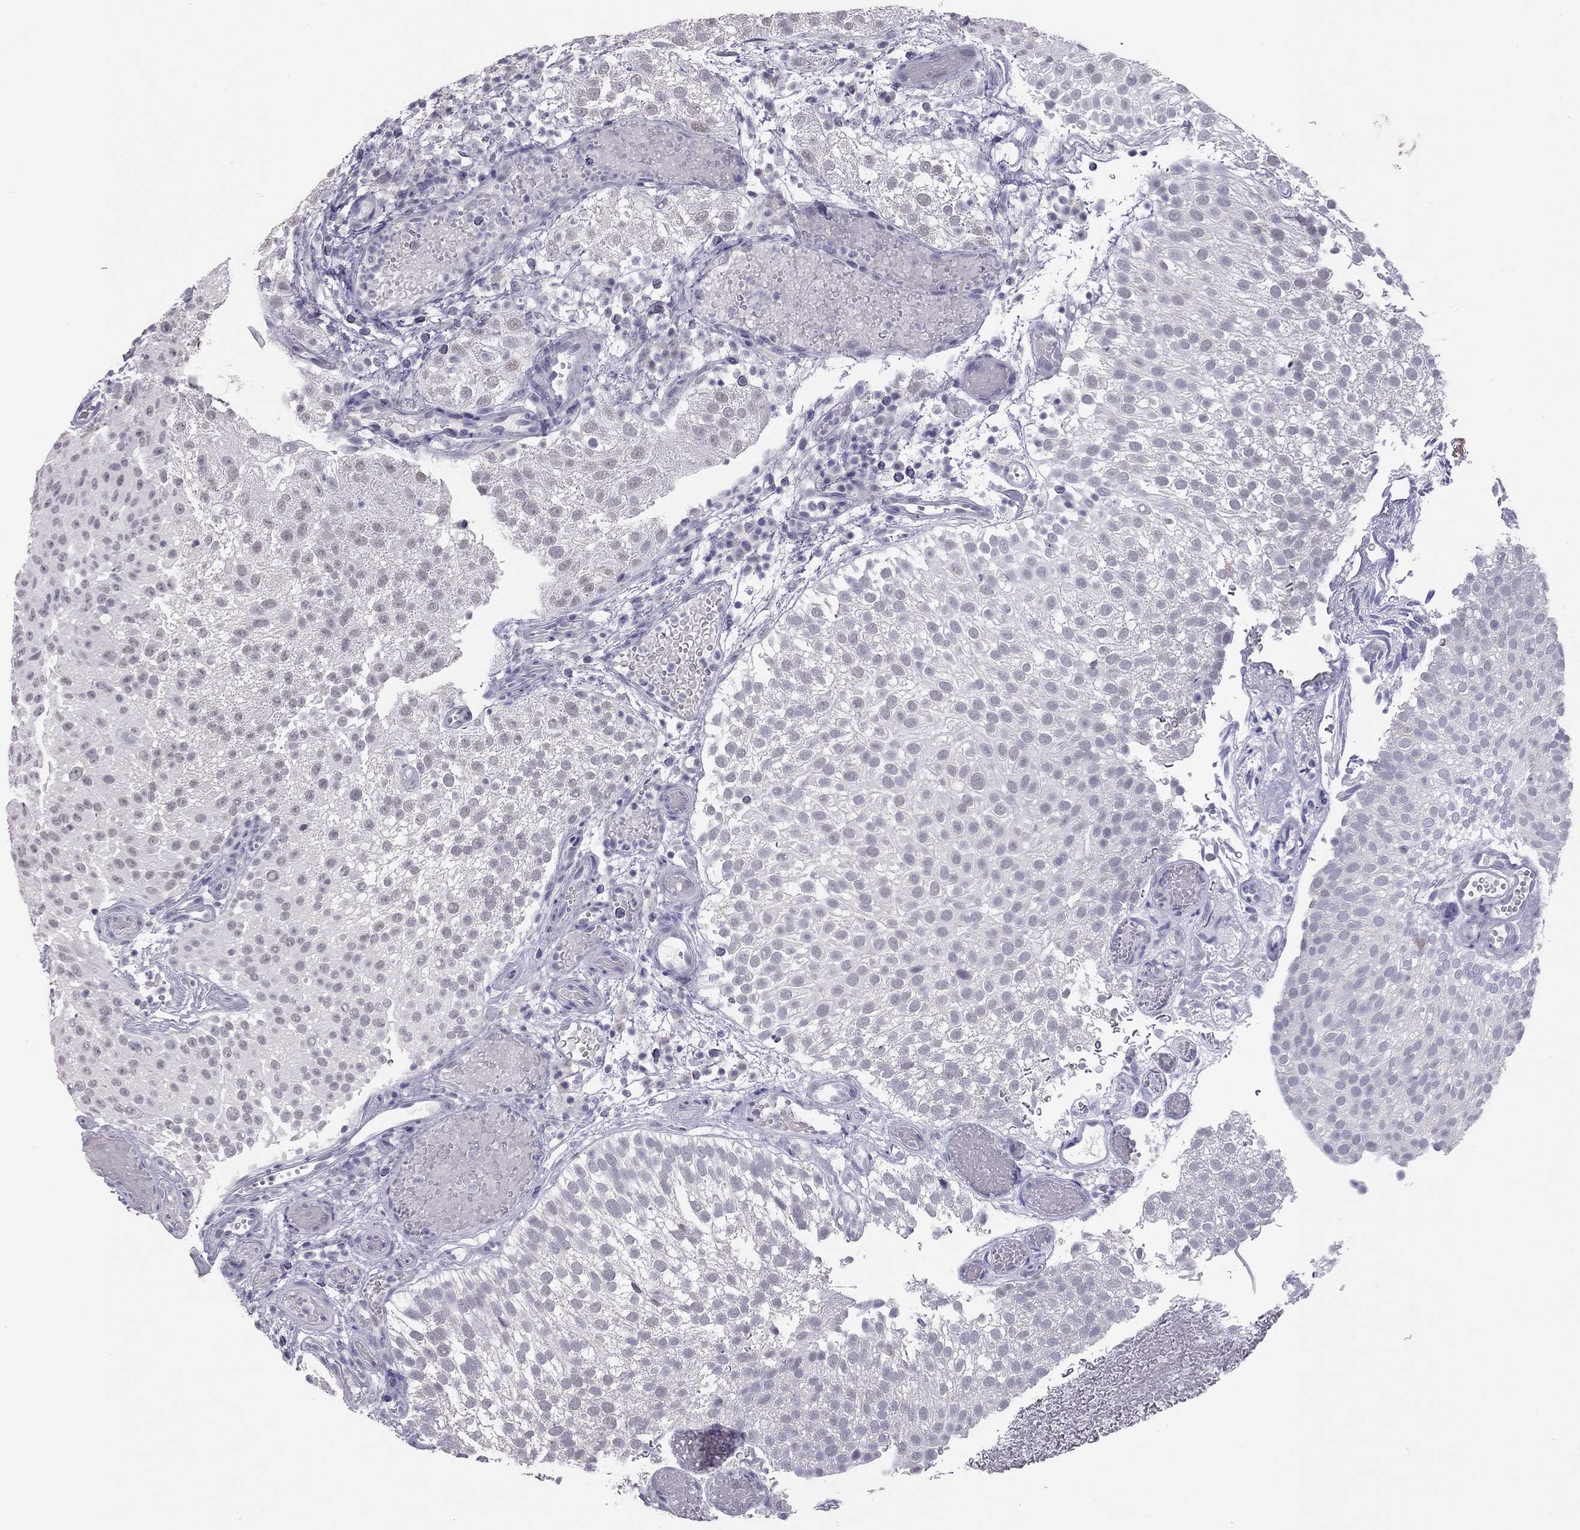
{"staining": {"intensity": "negative", "quantity": "none", "location": "none"}, "tissue": "urothelial cancer", "cell_type": "Tumor cells", "image_type": "cancer", "snomed": [{"axis": "morphology", "description": "Urothelial carcinoma, Low grade"}, {"axis": "topography", "description": "Urinary bladder"}], "caption": "An immunohistochemistry (IHC) histopathology image of urothelial carcinoma (low-grade) is shown. There is no staining in tumor cells of urothelial carcinoma (low-grade).", "gene": "PSMB11", "patient": {"sex": "male", "age": 78}}